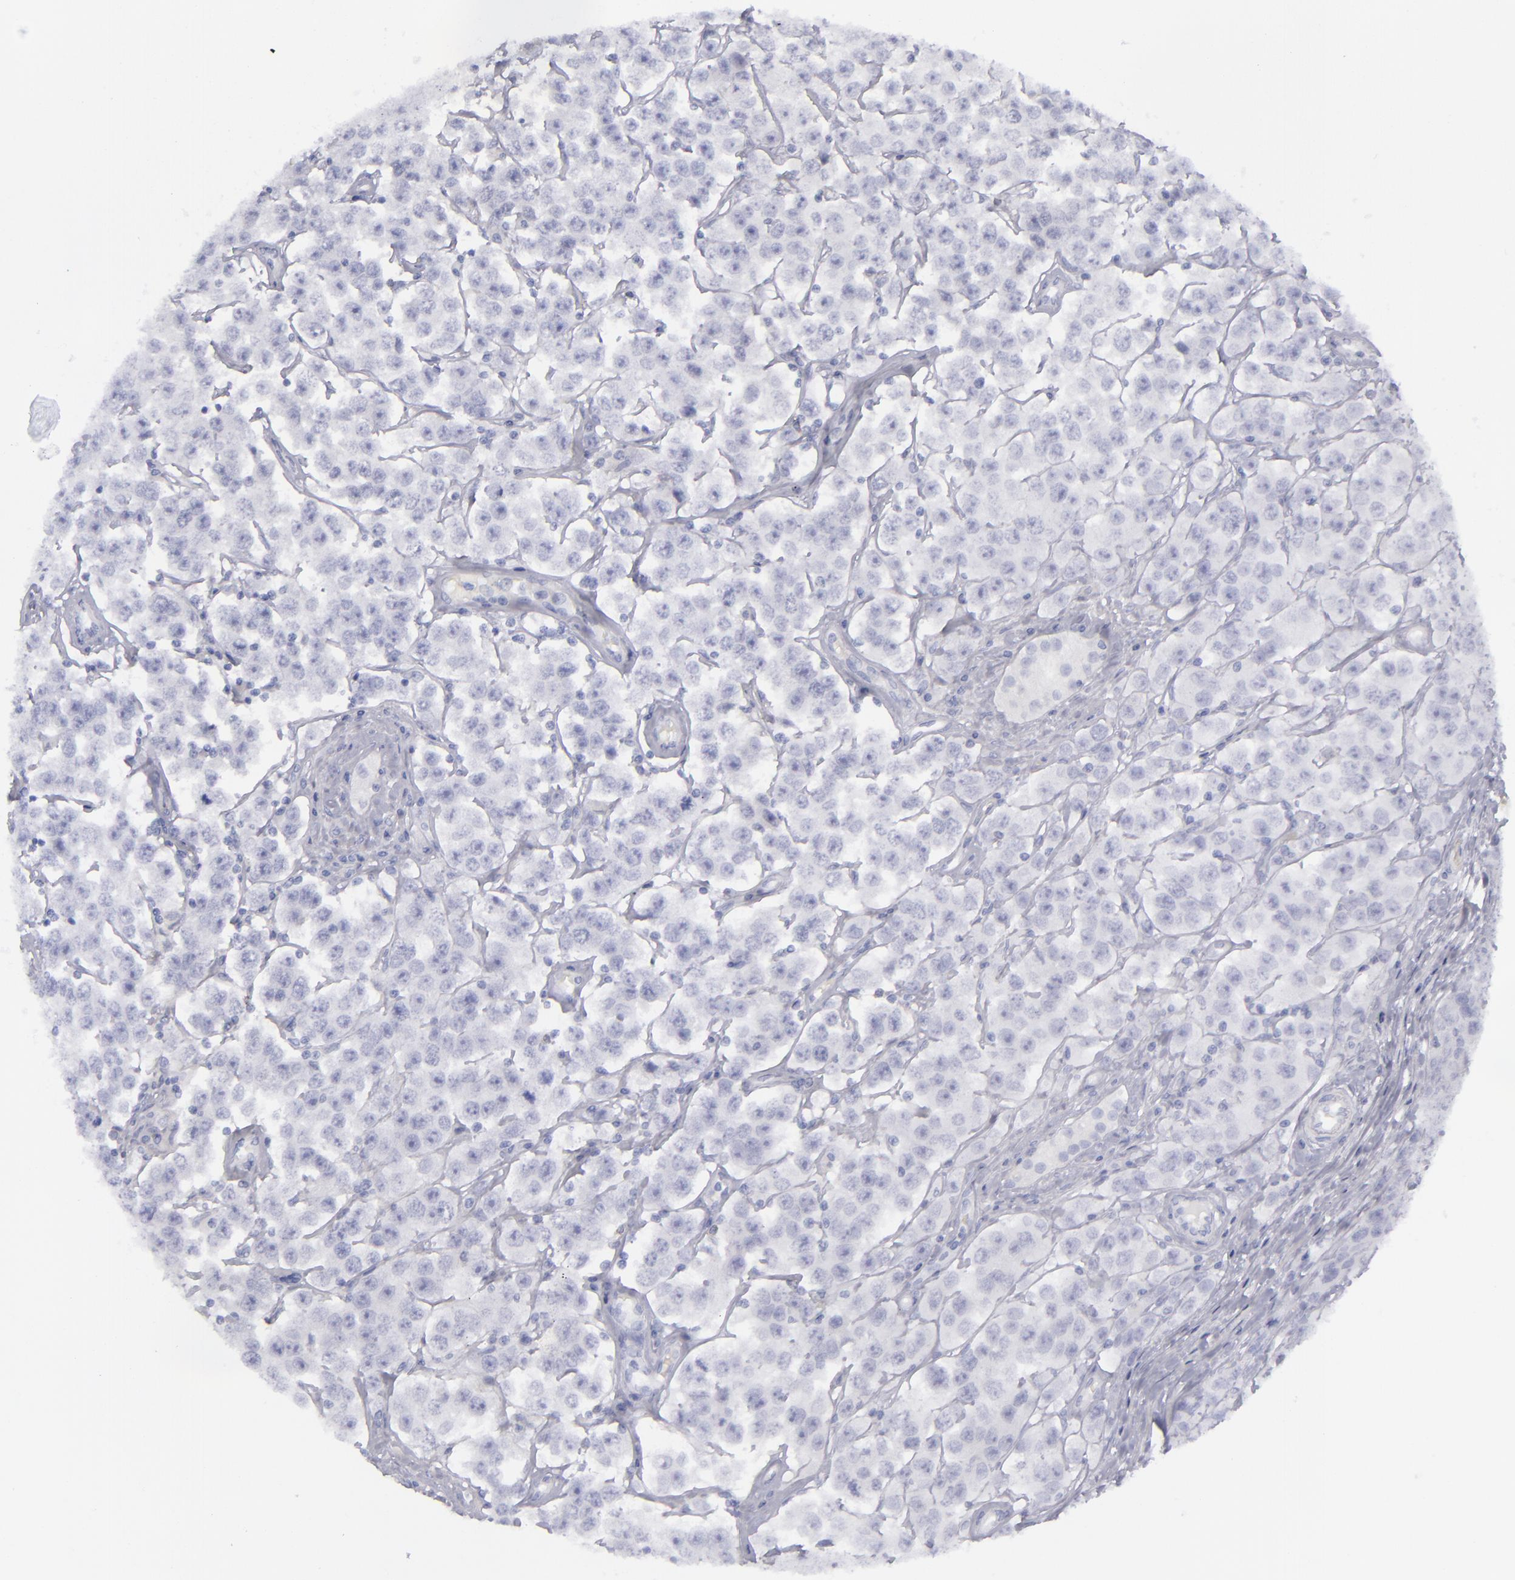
{"staining": {"intensity": "negative", "quantity": "none", "location": "none"}, "tissue": "testis cancer", "cell_type": "Tumor cells", "image_type": "cancer", "snomed": [{"axis": "morphology", "description": "Seminoma, NOS"}, {"axis": "topography", "description": "Testis"}], "caption": "Tumor cells are negative for brown protein staining in seminoma (testis).", "gene": "CD22", "patient": {"sex": "male", "age": 52}}